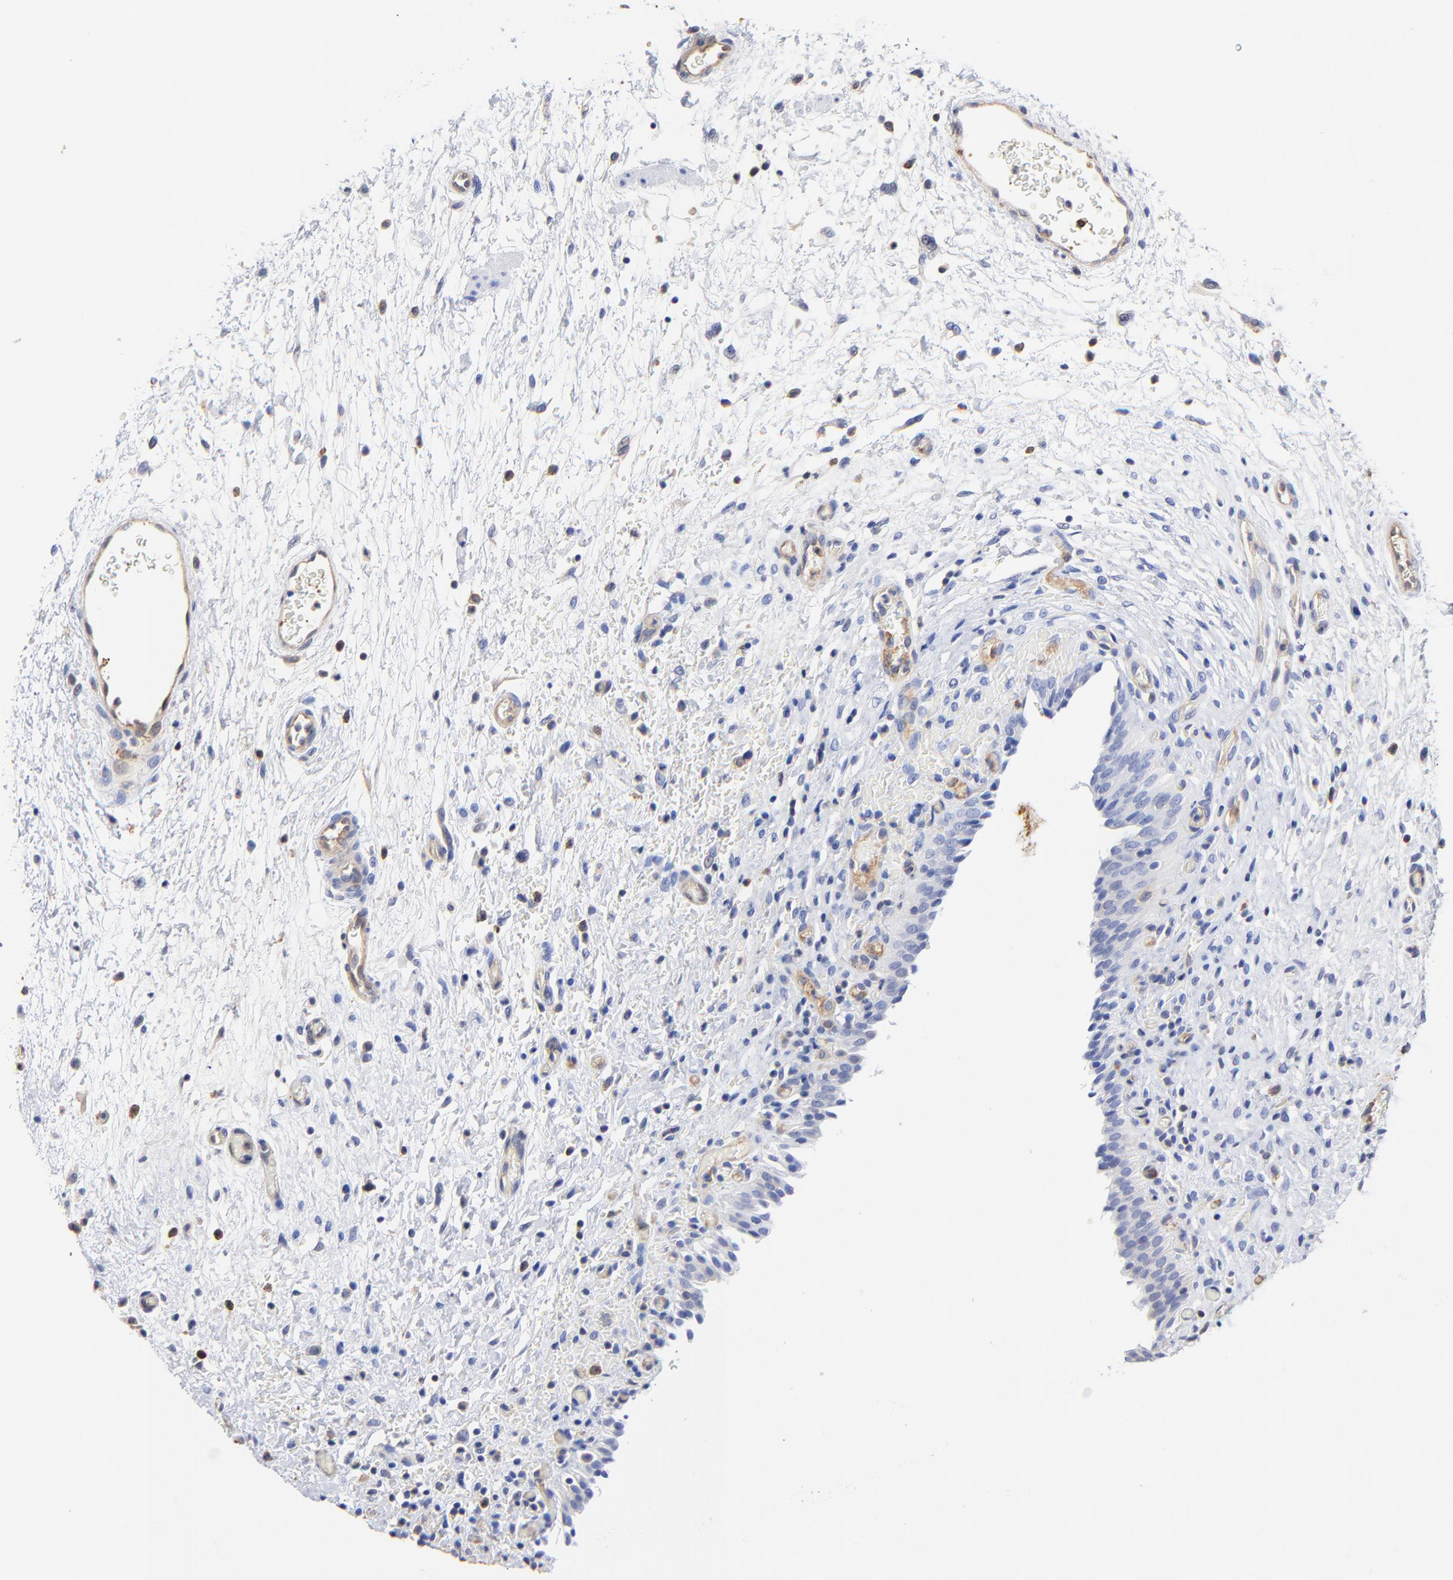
{"staining": {"intensity": "negative", "quantity": "none", "location": "none"}, "tissue": "urinary bladder", "cell_type": "Urothelial cells", "image_type": "normal", "snomed": [{"axis": "morphology", "description": "Normal tissue, NOS"}, {"axis": "topography", "description": "Urinary bladder"}], "caption": "A high-resolution photomicrograph shows IHC staining of normal urinary bladder, which demonstrates no significant positivity in urothelial cells.", "gene": "TAGLN2", "patient": {"sex": "male", "age": 51}}